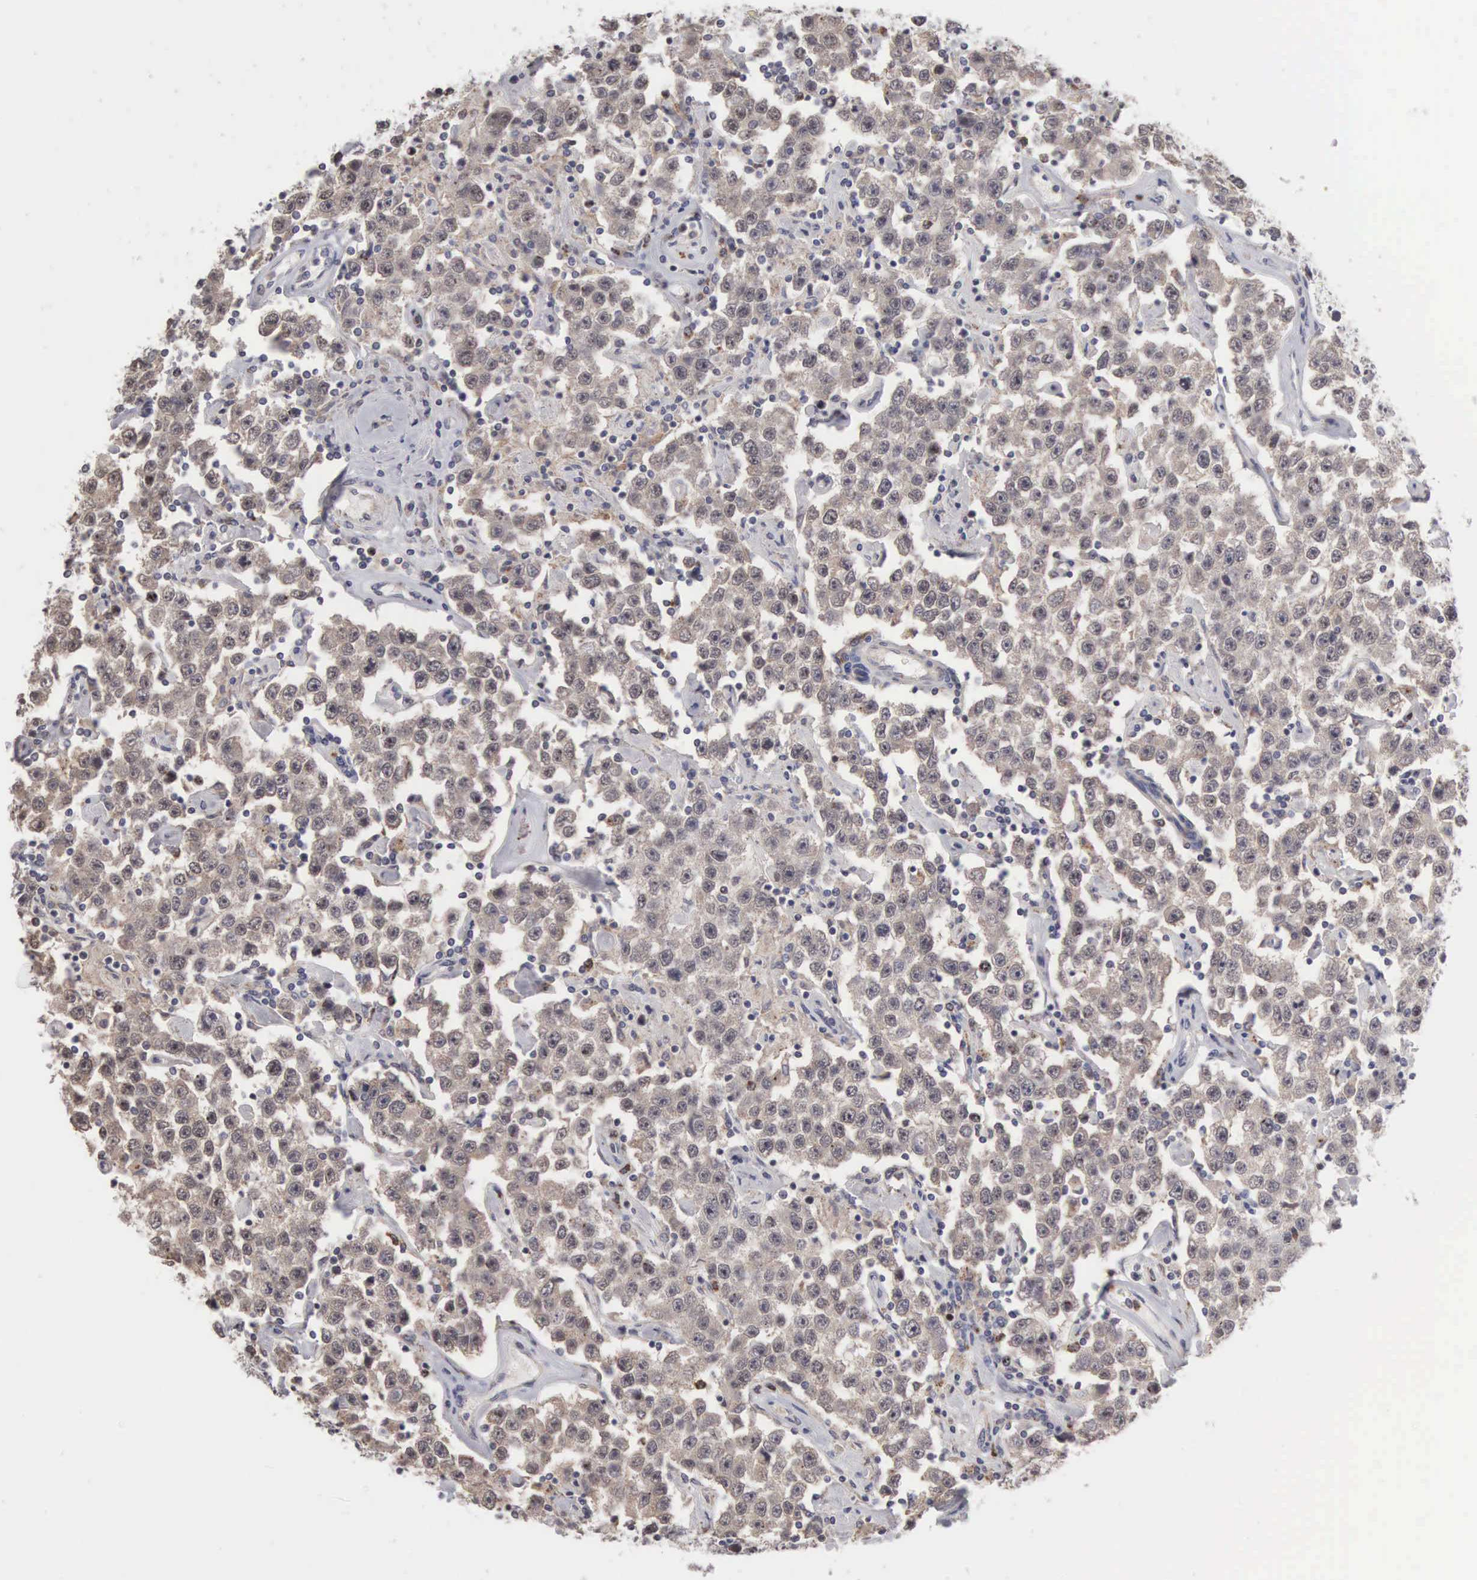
{"staining": {"intensity": "weak", "quantity": ">75%", "location": "cytoplasmic/membranous"}, "tissue": "testis cancer", "cell_type": "Tumor cells", "image_type": "cancer", "snomed": [{"axis": "morphology", "description": "Seminoma, NOS"}, {"axis": "topography", "description": "Testis"}], "caption": "The photomicrograph reveals immunohistochemical staining of testis seminoma. There is weak cytoplasmic/membranous staining is identified in about >75% of tumor cells. The staining is performed using DAB (3,3'-diaminobenzidine) brown chromogen to label protein expression. The nuclei are counter-stained blue using hematoxylin.", "gene": "KDM6A", "patient": {"sex": "male", "age": 52}}